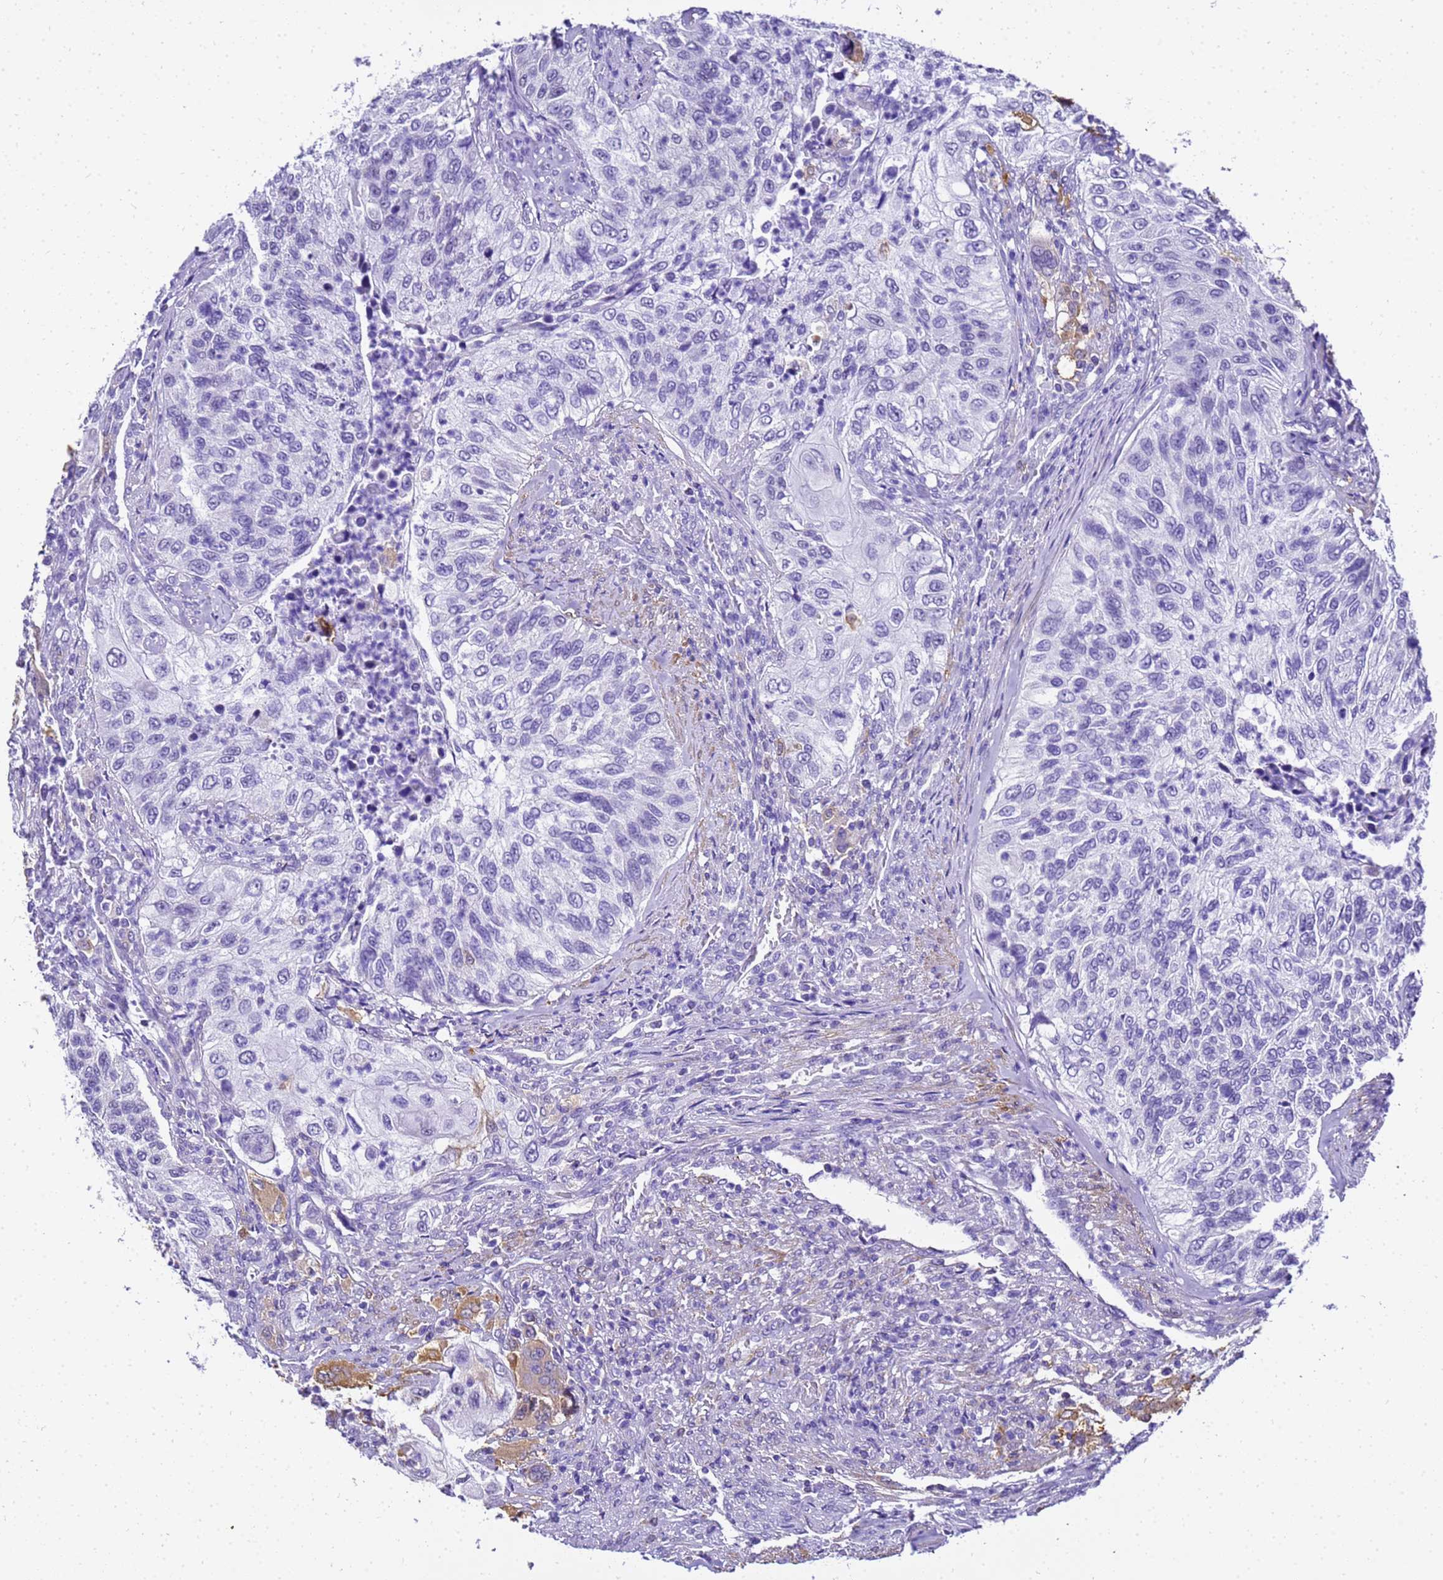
{"staining": {"intensity": "negative", "quantity": "none", "location": "none"}, "tissue": "urothelial cancer", "cell_type": "Tumor cells", "image_type": "cancer", "snomed": [{"axis": "morphology", "description": "Urothelial carcinoma, High grade"}, {"axis": "topography", "description": "Urinary bladder"}], "caption": "An image of human high-grade urothelial carcinoma is negative for staining in tumor cells. Nuclei are stained in blue.", "gene": "HSPB6", "patient": {"sex": "female", "age": 60}}